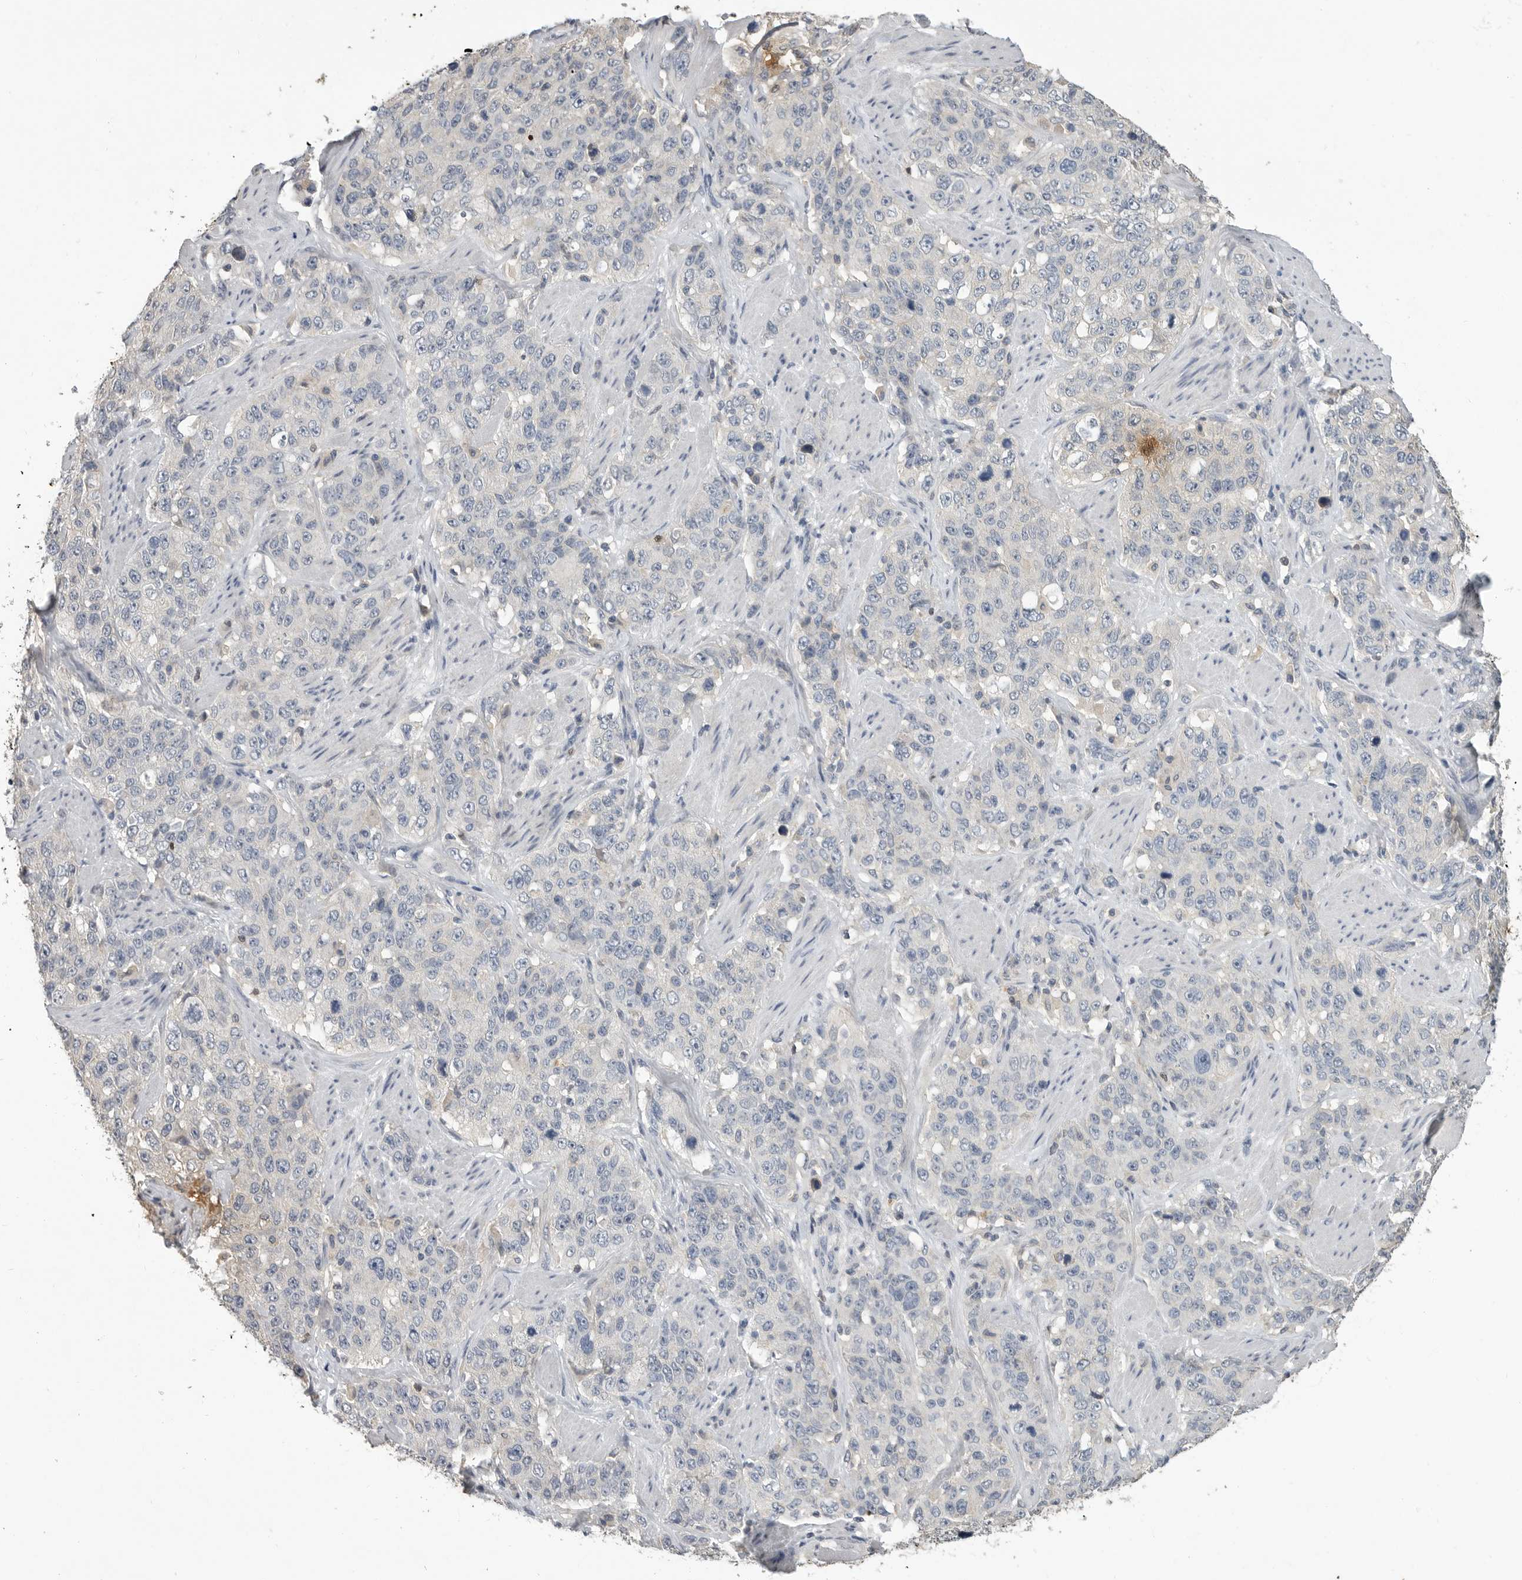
{"staining": {"intensity": "negative", "quantity": "none", "location": "none"}, "tissue": "stomach cancer", "cell_type": "Tumor cells", "image_type": "cancer", "snomed": [{"axis": "morphology", "description": "Adenocarcinoma, NOS"}, {"axis": "topography", "description": "Stomach"}], "caption": "Image shows no protein staining in tumor cells of stomach adenocarcinoma tissue. The staining is performed using DAB brown chromogen with nuclei counter-stained in using hematoxylin.", "gene": "LTBR", "patient": {"sex": "male", "age": 48}}